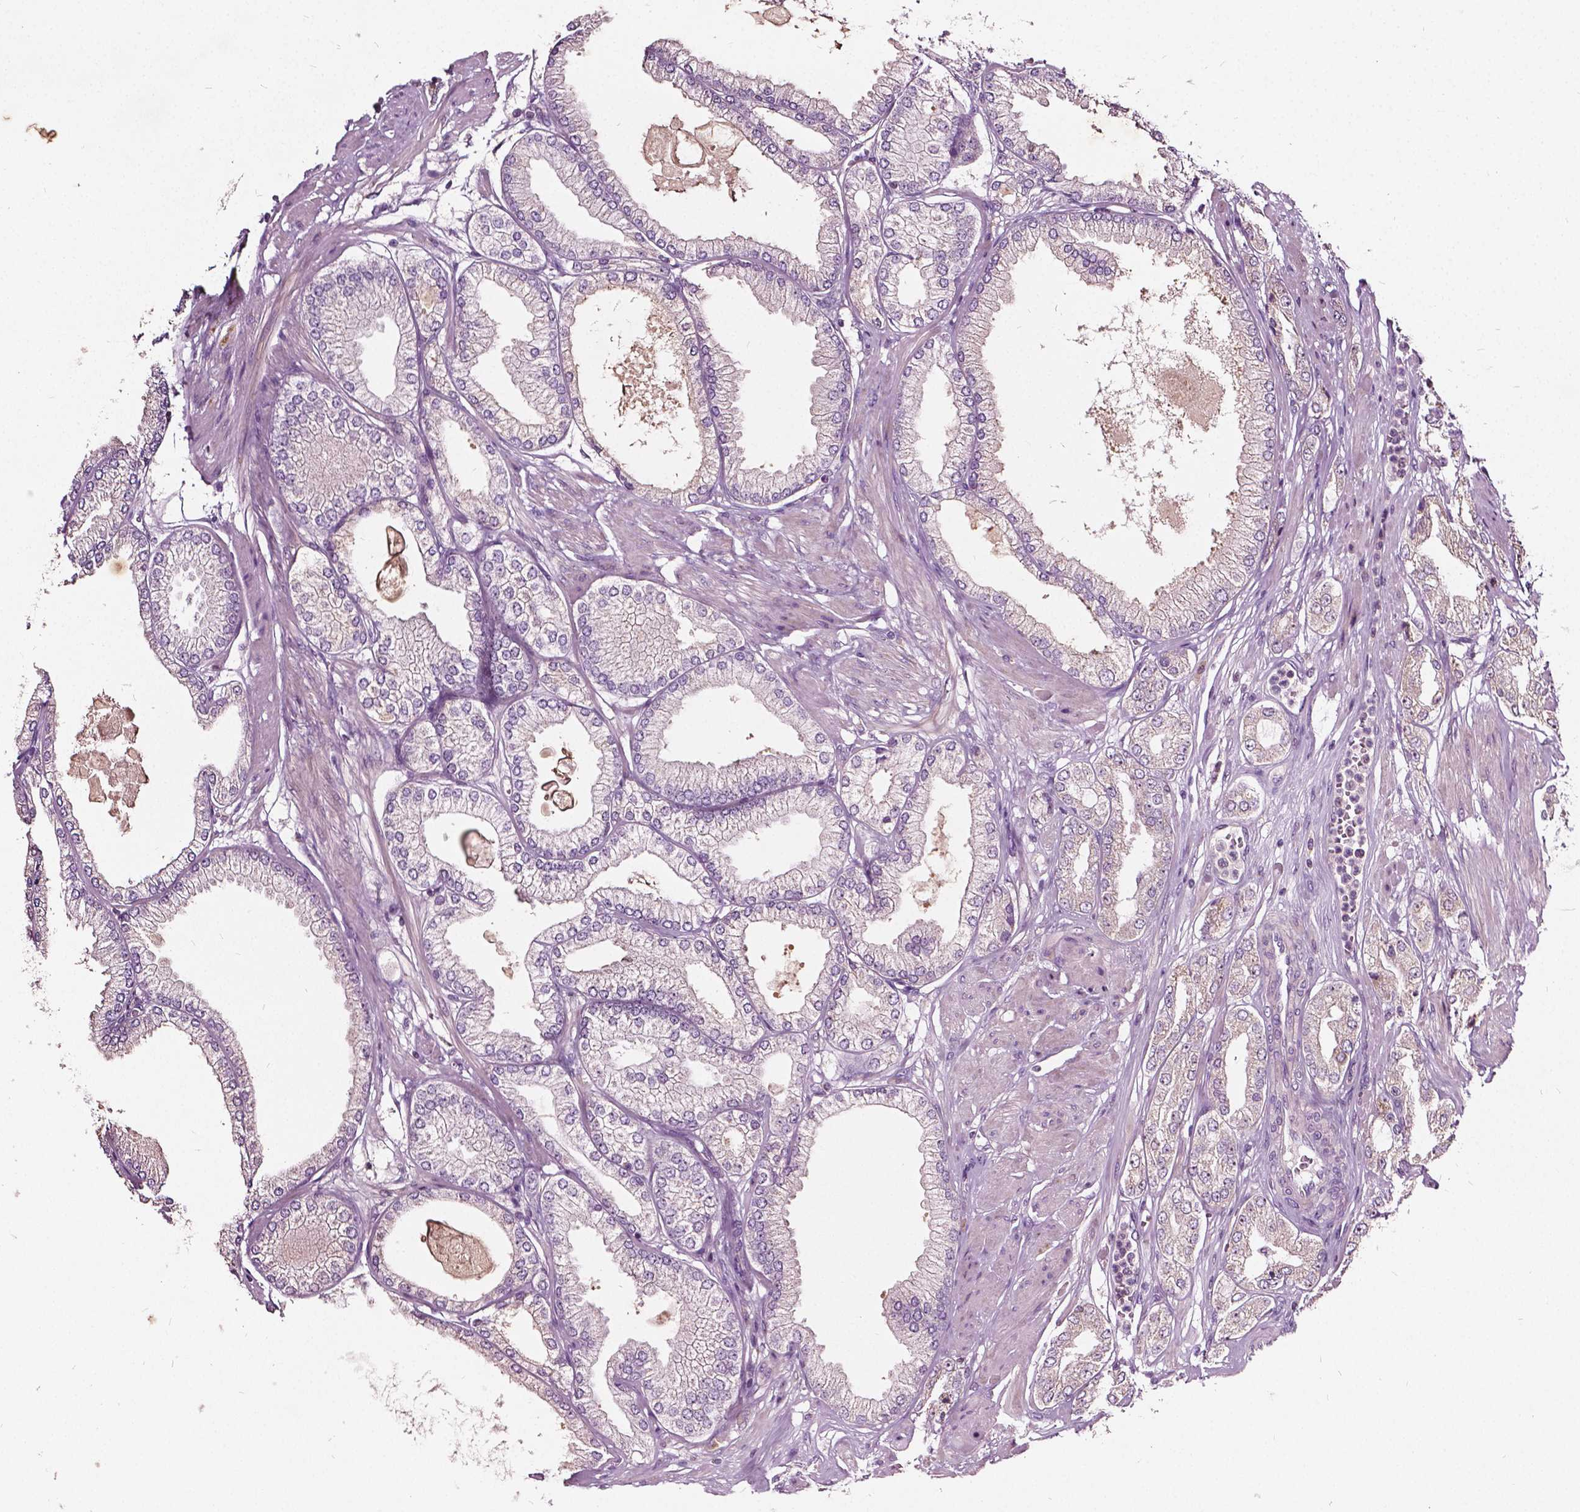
{"staining": {"intensity": "weak", "quantity": "<25%", "location": "cytoplasmic/membranous,nuclear"}, "tissue": "prostate cancer", "cell_type": "Tumor cells", "image_type": "cancer", "snomed": [{"axis": "morphology", "description": "Adenocarcinoma, High grade"}, {"axis": "topography", "description": "Prostate"}], "caption": "This is a image of IHC staining of prostate cancer (high-grade adenocarcinoma), which shows no positivity in tumor cells.", "gene": "ODF3L2", "patient": {"sex": "male", "age": 68}}